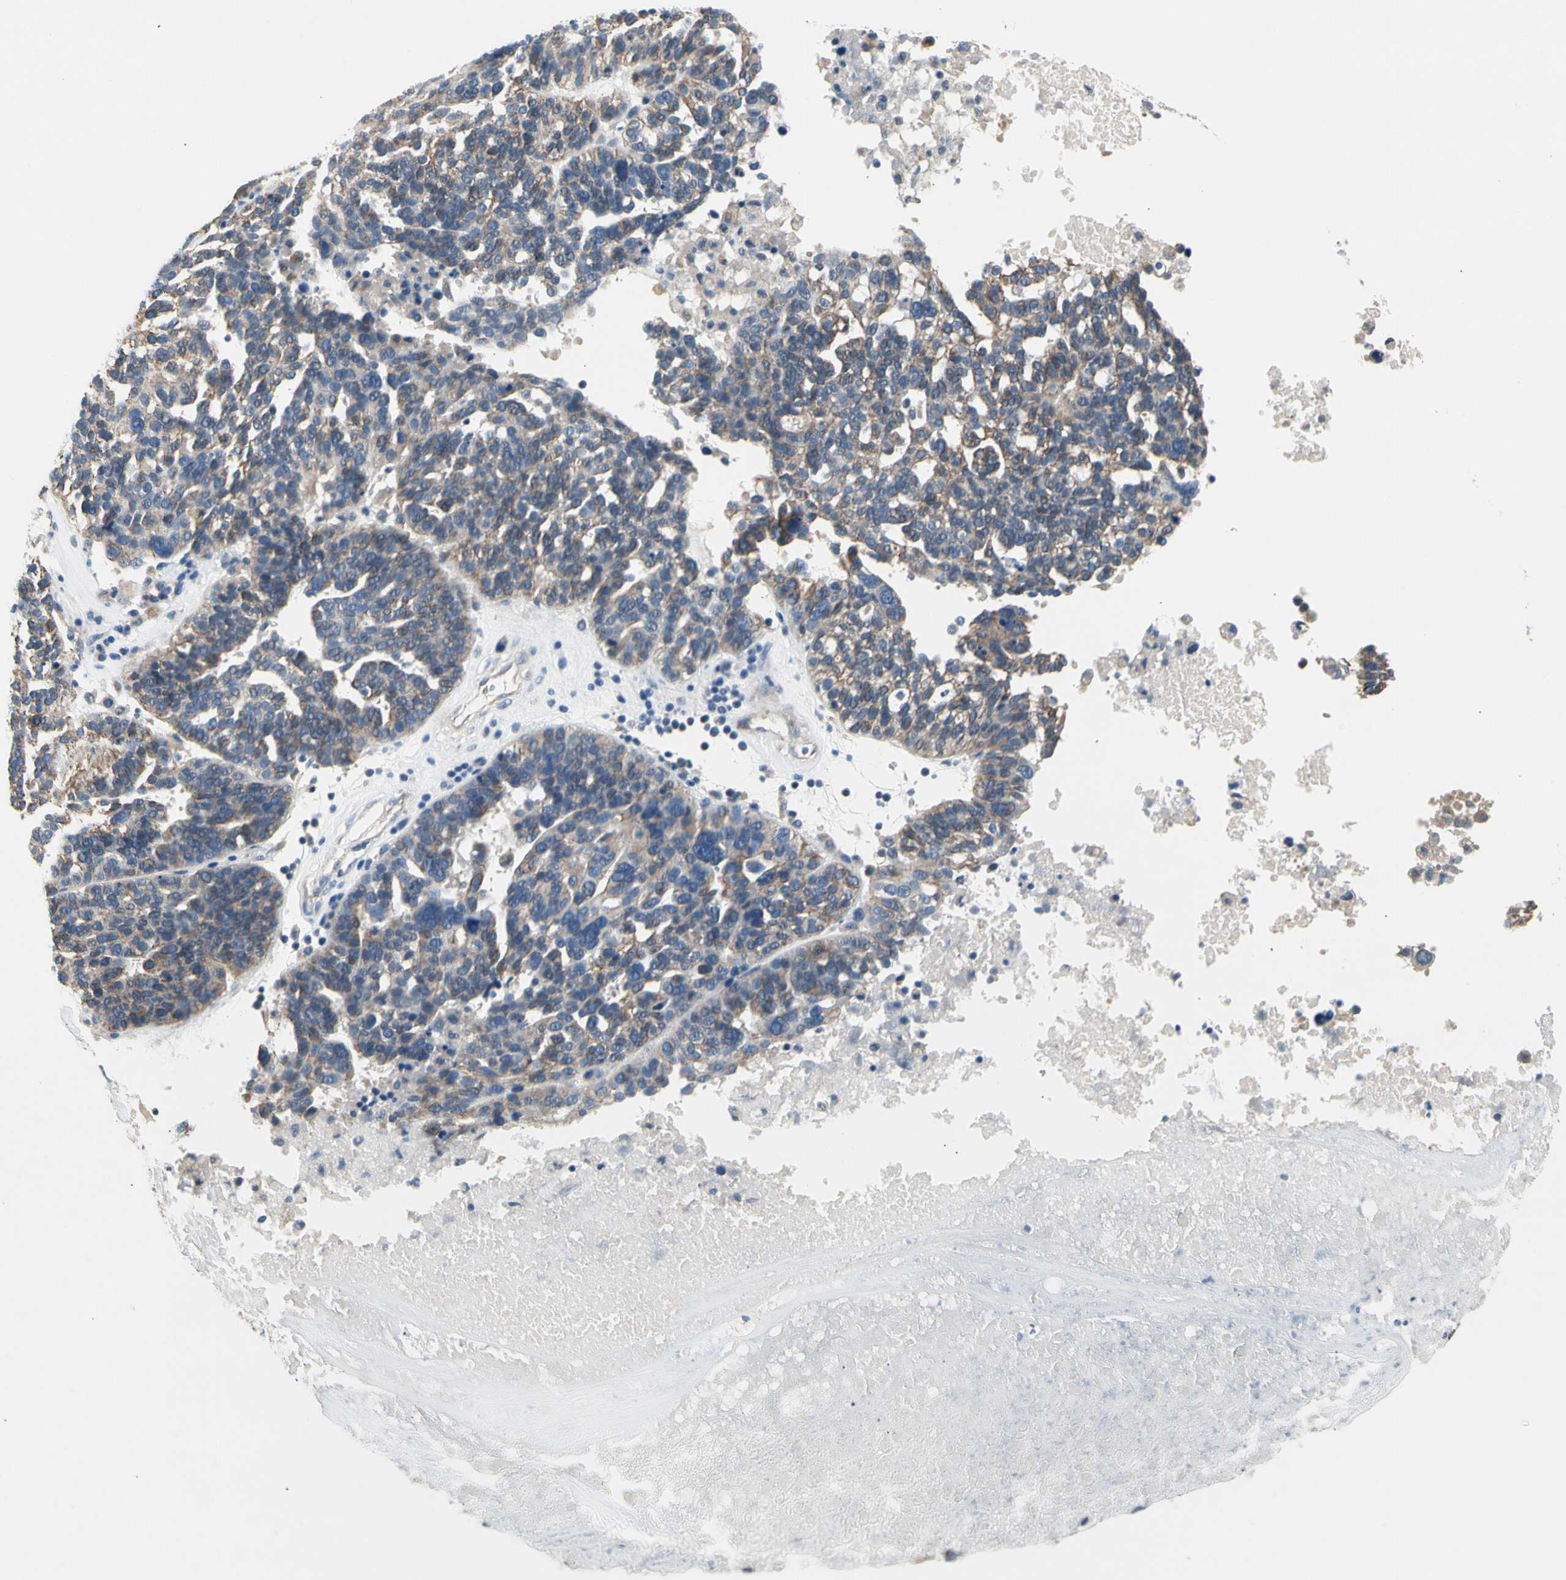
{"staining": {"intensity": "weak", "quantity": "<25%", "location": "cytoplasmic/membranous"}, "tissue": "ovarian cancer", "cell_type": "Tumor cells", "image_type": "cancer", "snomed": [{"axis": "morphology", "description": "Cystadenocarcinoma, serous, NOS"}, {"axis": "topography", "description": "Ovary"}], "caption": "Human ovarian cancer stained for a protein using immunohistochemistry (IHC) demonstrates no staining in tumor cells.", "gene": "LGR6", "patient": {"sex": "female", "age": 59}}